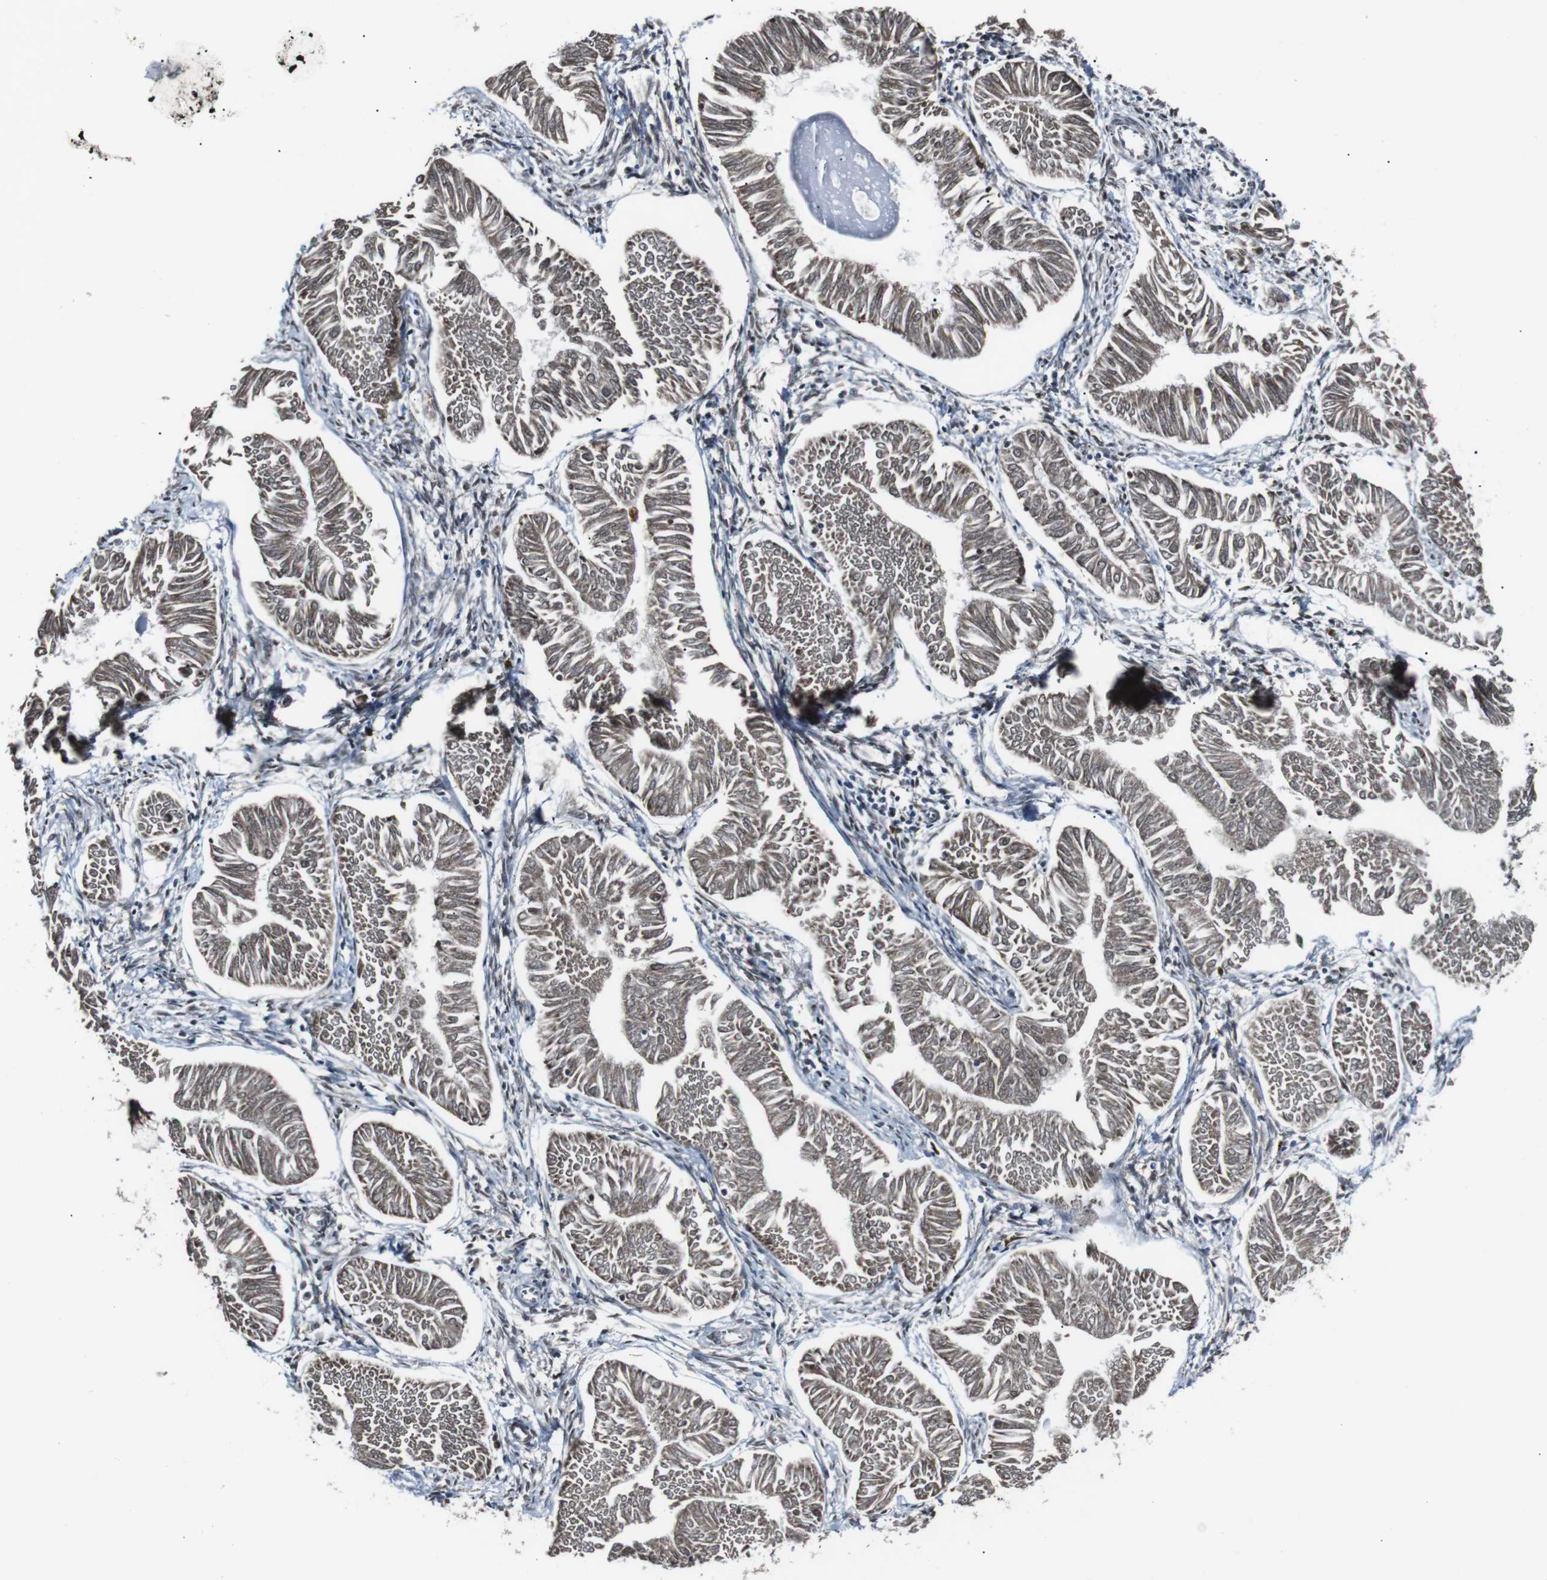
{"staining": {"intensity": "moderate", "quantity": ">75%", "location": "cytoplasmic/membranous"}, "tissue": "endometrial cancer", "cell_type": "Tumor cells", "image_type": "cancer", "snomed": [{"axis": "morphology", "description": "Adenocarcinoma, NOS"}, {"axis": "topography", "description": "Endometrium"}], "caption": "This is a photomicrograph of IHC staining of endometrial adenocarcinoma, which shows moderate expression in the cytoplasmic/membranous of tumor cells.", "gene": "CISD2", "patient": {"sex": "female", "age": 53}}